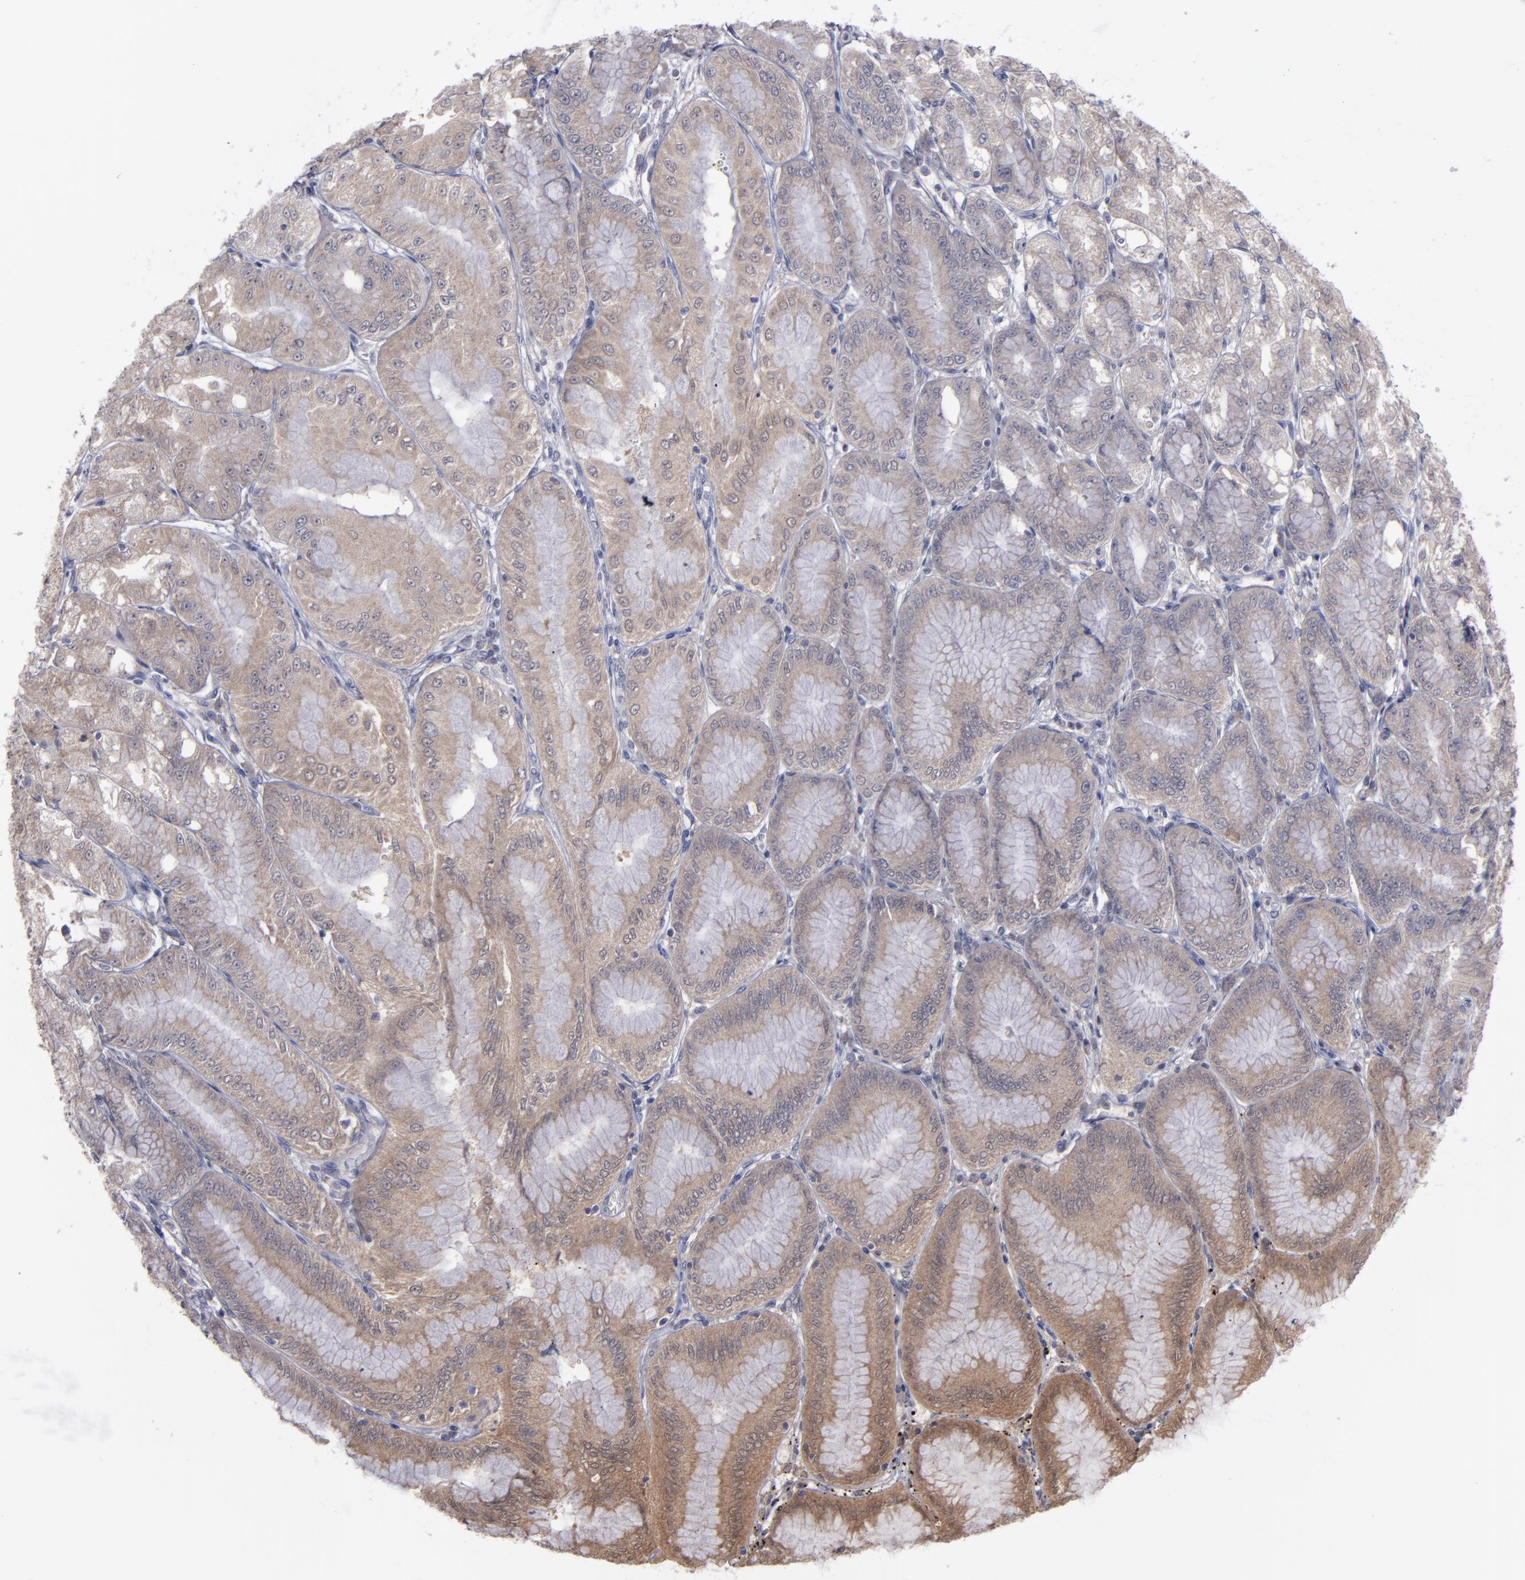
{"staining": {"intensity": "moderate", "quantity": ">75%", "location": "cytoplasmic/membranous"}, "tissue": "stomach", "cell_type": "Glandular cells", "image_type": "normal", "snomed": [{"axis": "morphology", "description": "Normal tissue, NOS"}, {"axis": "topography", "description": "Stomach, lower"}], "caption": "Immunohistochemical staining of unremarkable stomach exhibits medium levels of moderate cytoplasmic/membranous expression in approximately >75% of glandular cells.", "gene": "MMP11", "patient": {"sex": "male", "age": 71}}